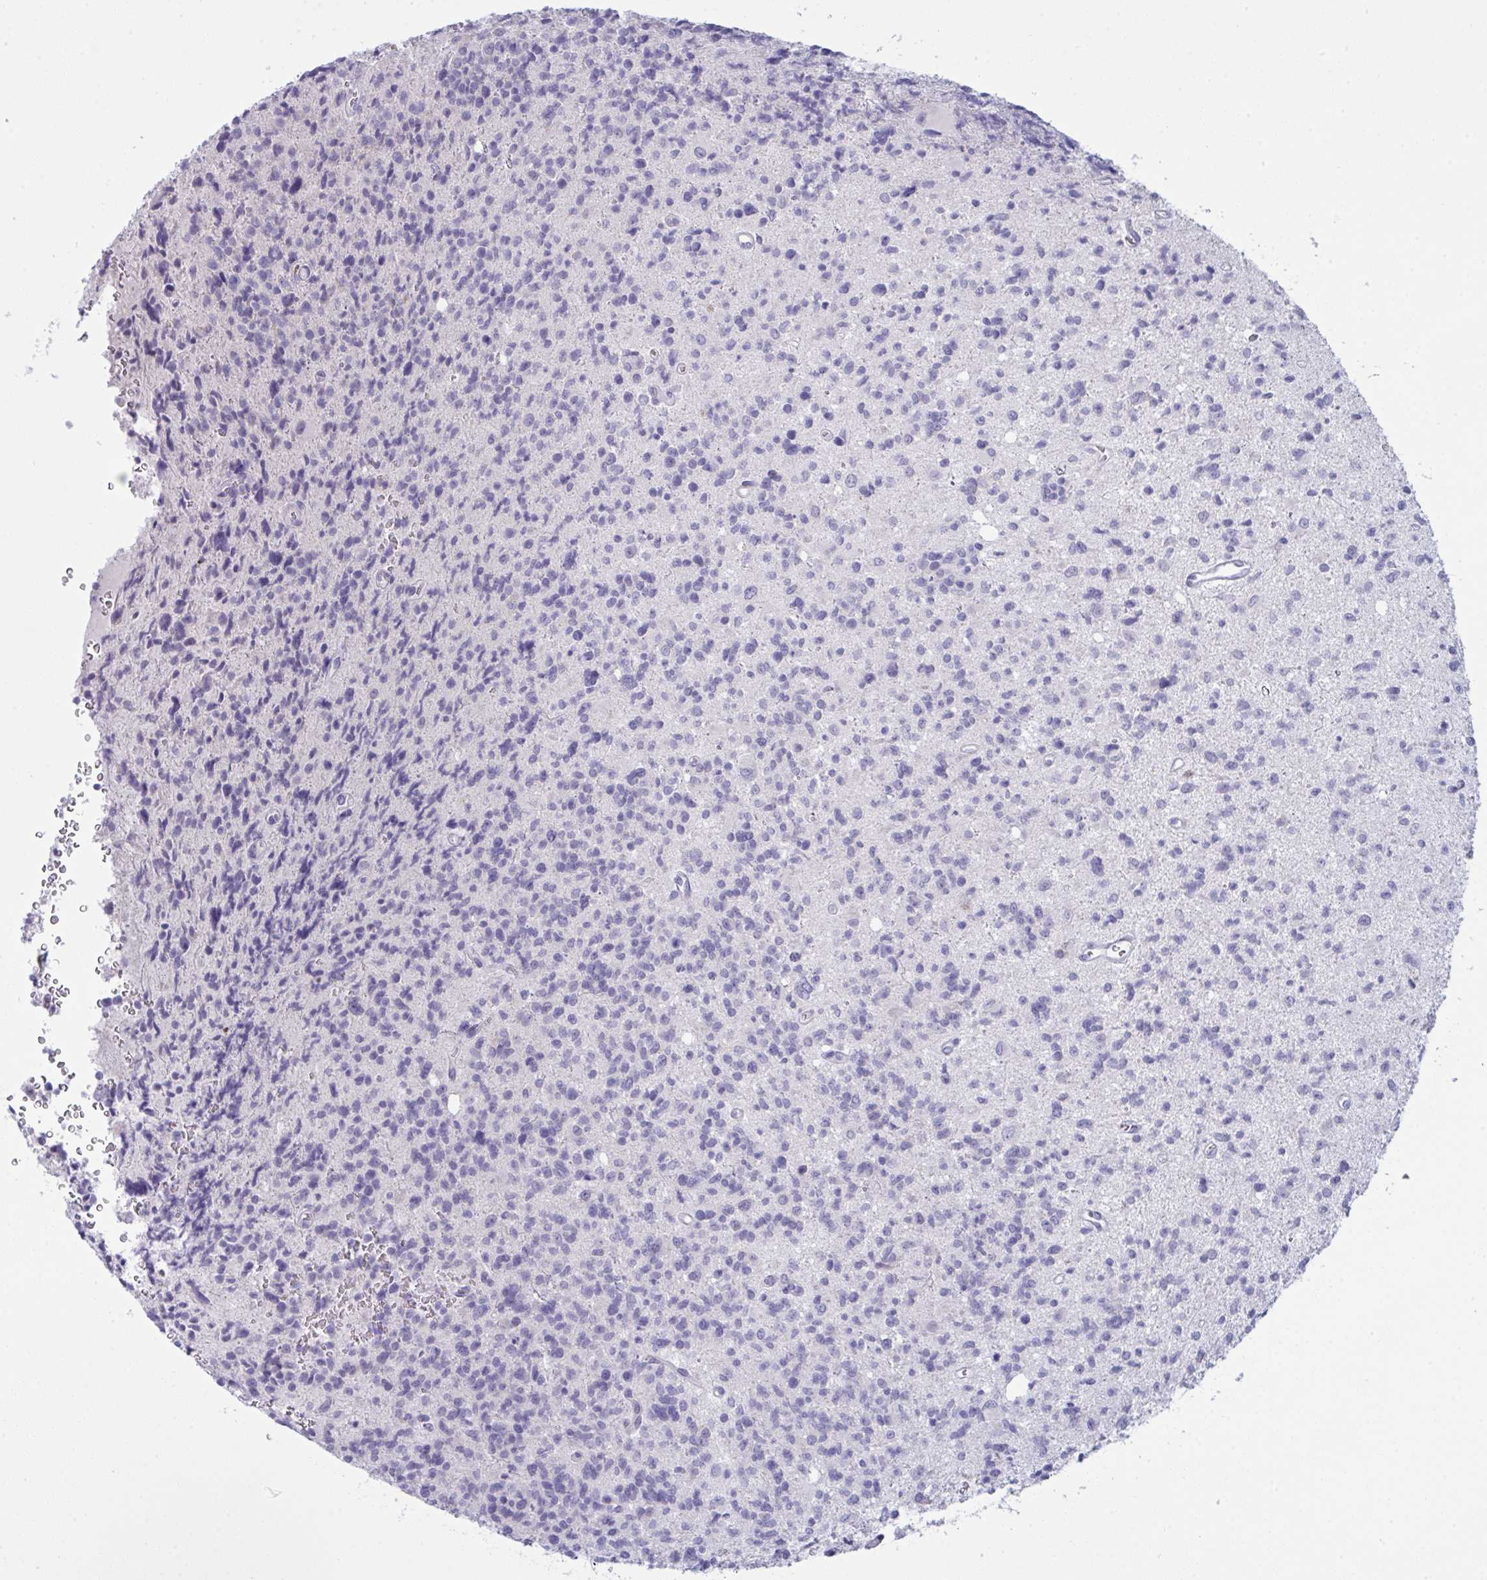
{"staining": {"intensity": "negative", "quantity": "none", "location": "none"}, "tissue": "glioma", "cell_type": "Tumor cells", "image_type": "cancer", "snomed": [{"axis": "morphology", "description": "Glioma, malignant, High grade"}, {"axis": "topography", "description": "Brain"}], "caption": "High magnification brightfield microscopy of malignant high-grade glioma stained with DAB (3,3'-diaminobenzidine) (brown) and counterstained with hematoxylin (blue): tumor cells show no significant staining. (DAB (3,3'-diaminobenzidine) immunohistochemistry (IHC) with hematoxylin counter stain).", "gene": "TENT5D", "patient": {"sex": "male", "age": 29}}